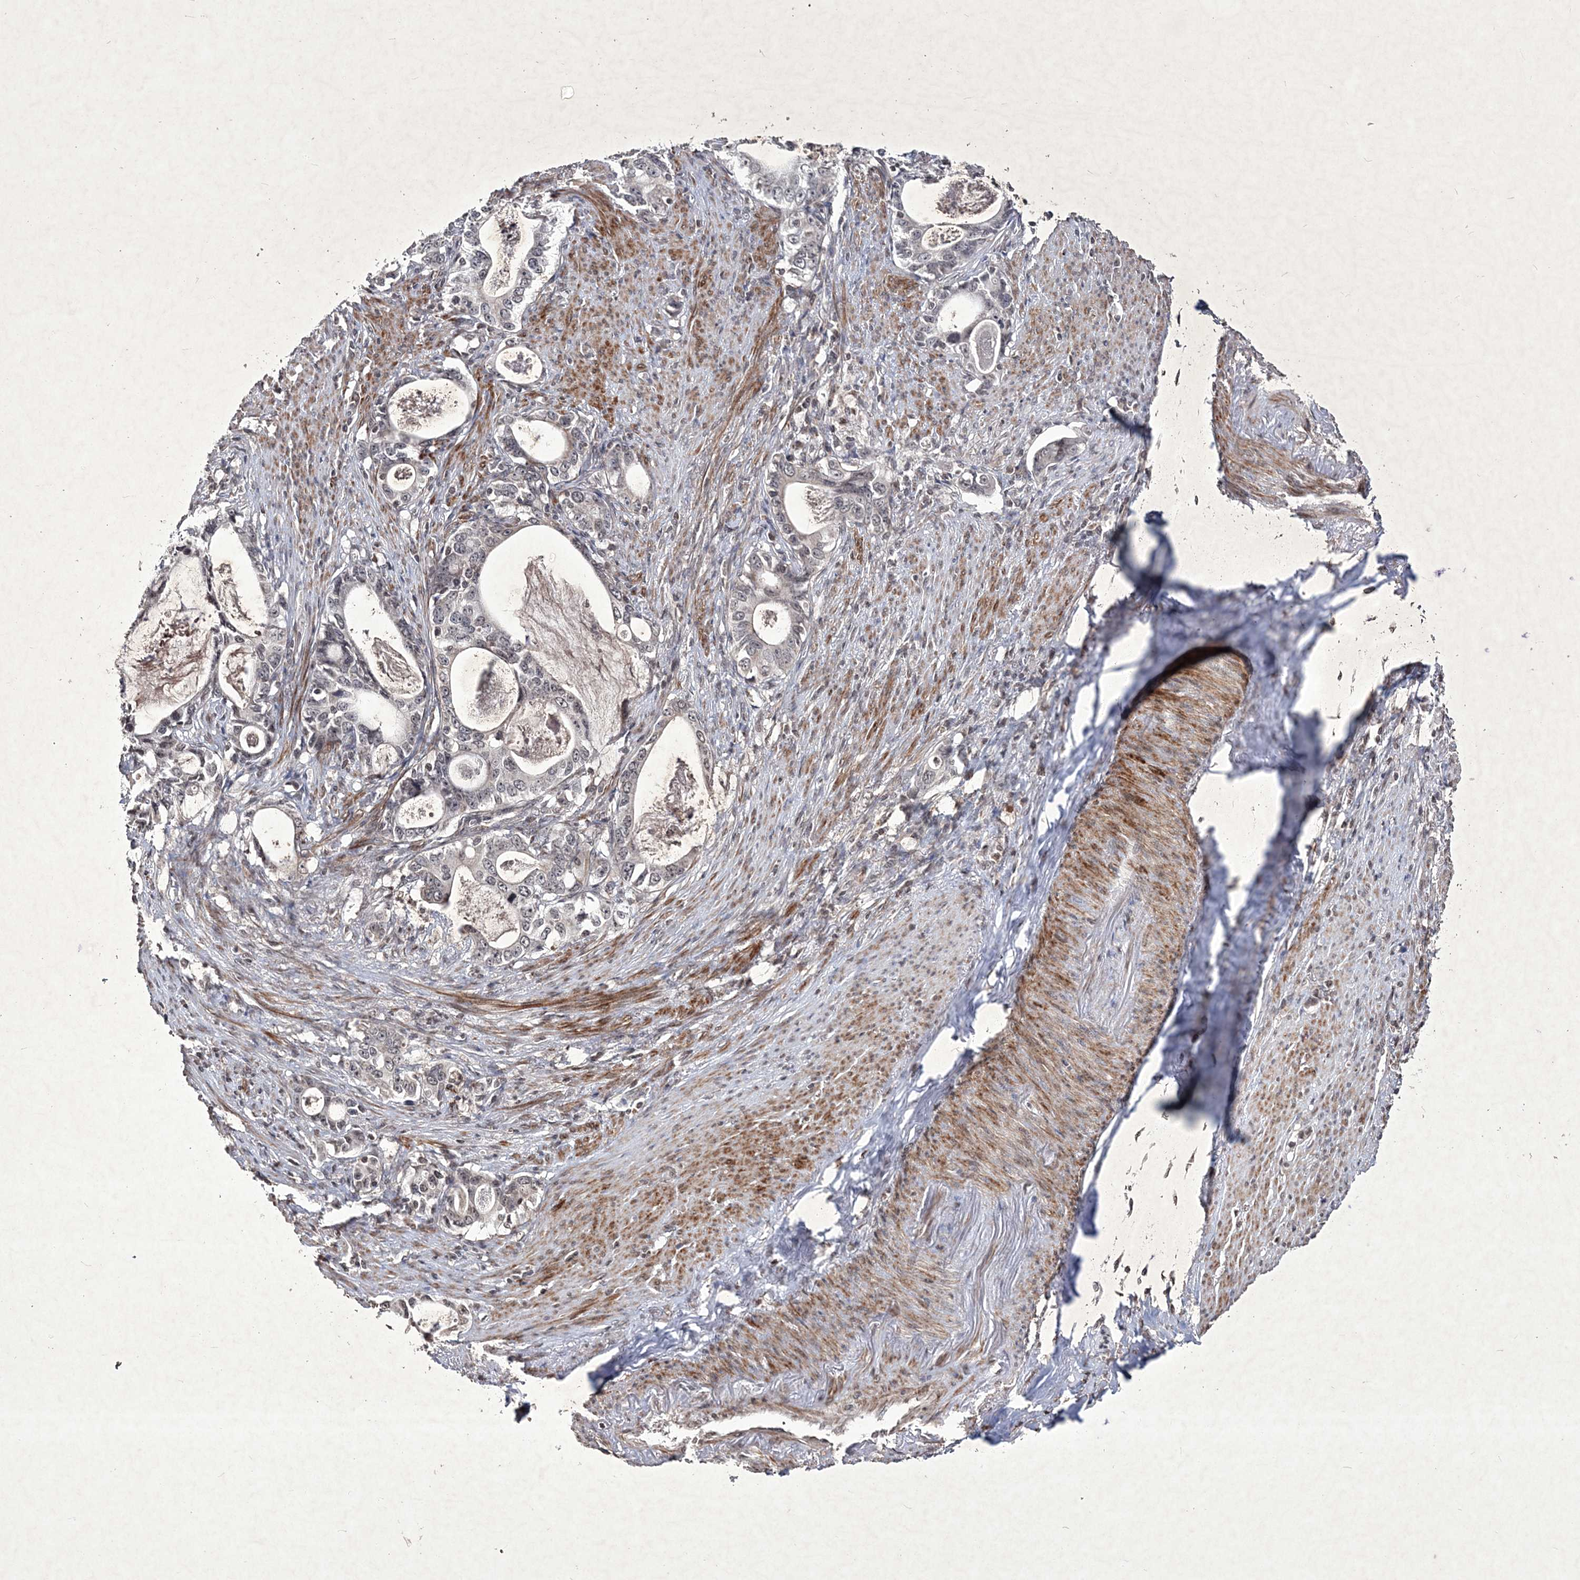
{"staining": {"intensity": "weak", "quantity": "<25%", "location": "nuclear"}, "tissue": "stomach cancer", "cell_type": "Tumor cells", "image_type": "cancer", "snomed": [{"axis": "morphology", "description": "Adenocarcinoma, NOS"}, {"axis": "topography", "description": "Stomach, lower"}], "caption": "Immunohistochemistry (IHC) of stomach adenocarcinoma demonstrates no expression in tumor cells.", "gene": "SOWAHB", "patient": {"sex": "female", "age": 72}}